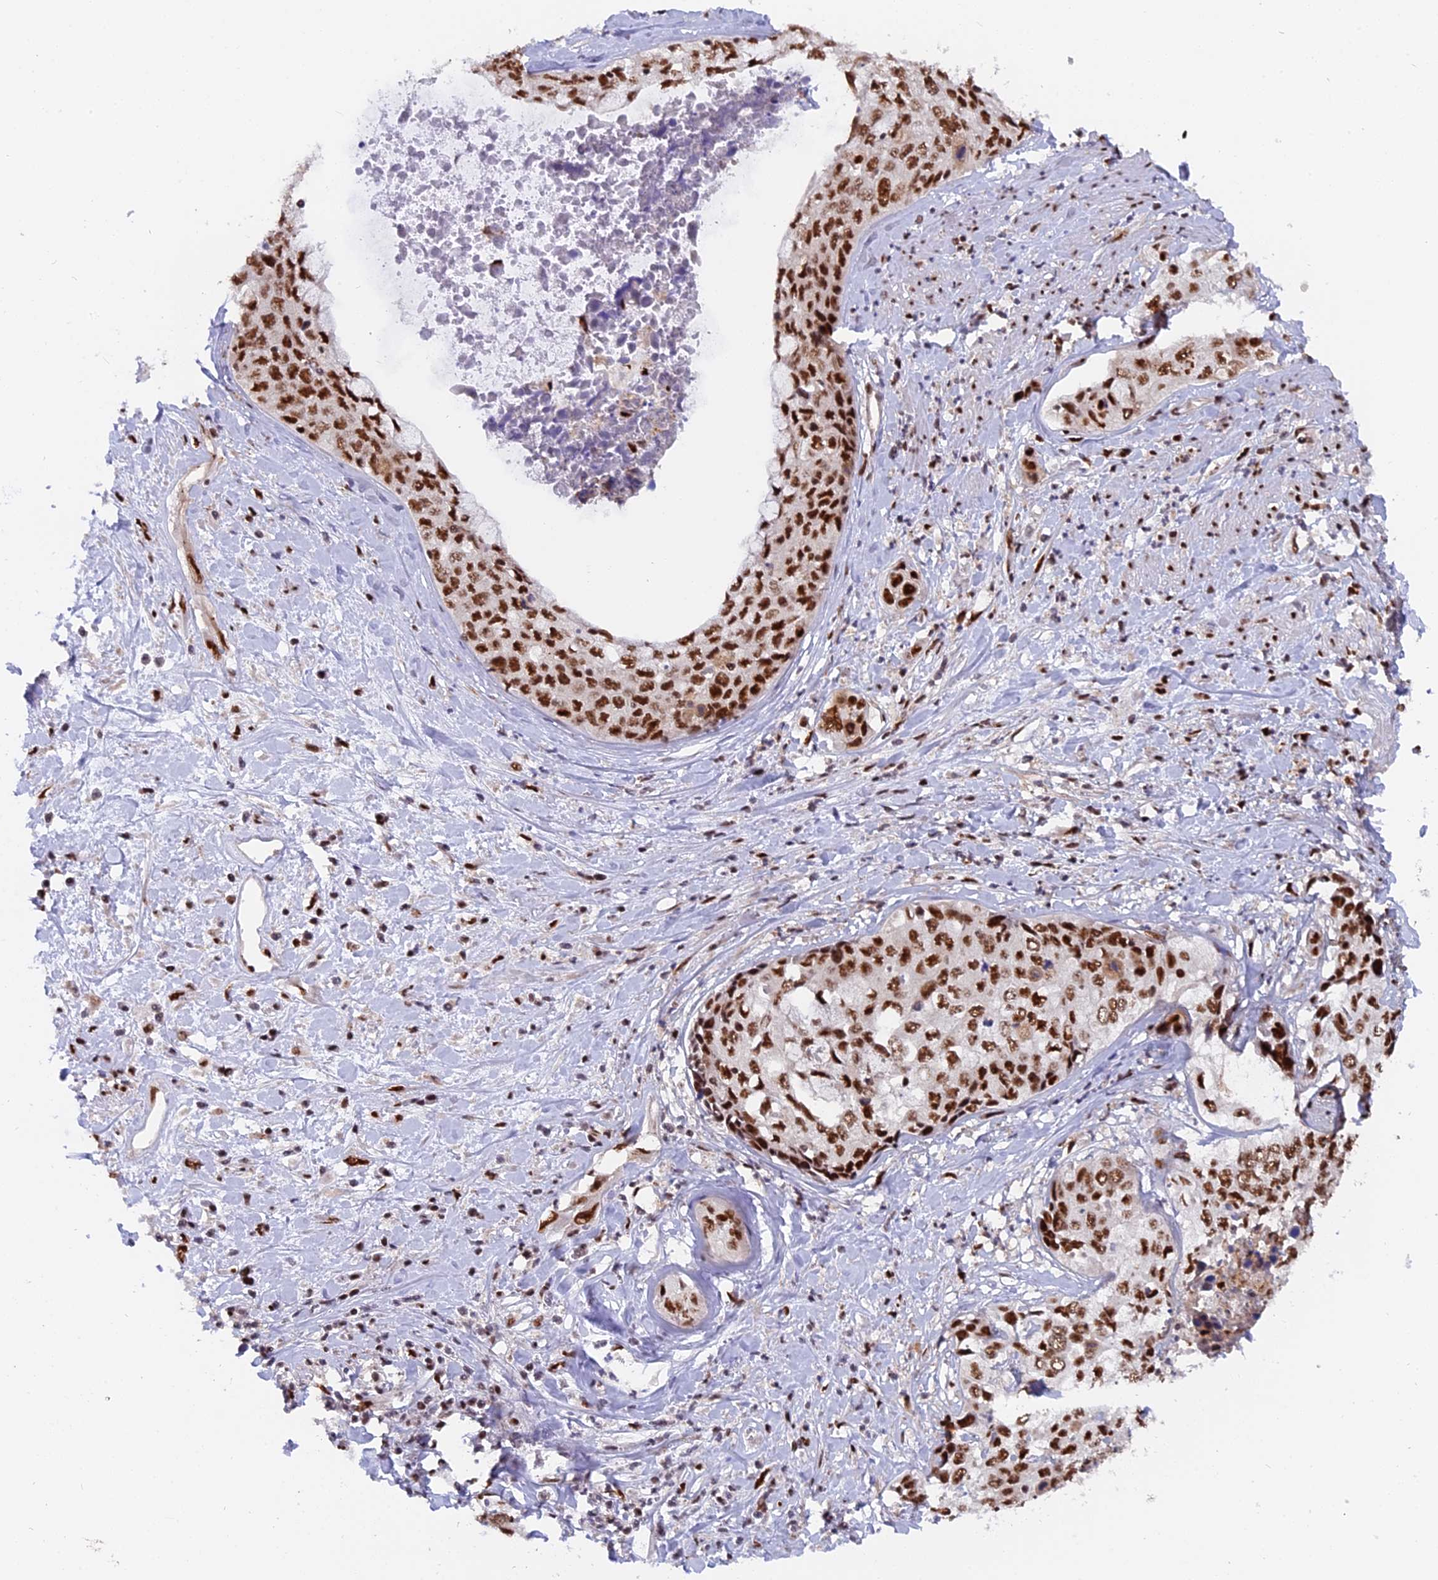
{"staining": {"intensity": "strong", "quantity": ">75%", "location": "nuclear"}, "tissue": "cervical cancer", "cell_type": "Tumor cells", "image_type": "cancer", "snomed": [{"axis": "morphology", "description": "Squamous cell carcinoma, NOS"}, {"axis": "topography", "description": "Cervix"}], "caption": "This is a histology image of immunohistochemistry staining of squamous cell carcinoma (cervical), which shows strong positivity in the nuclear of tumor cells.", "gene": "RAMAC", "patient": {"sex": "female", "age": 31}}